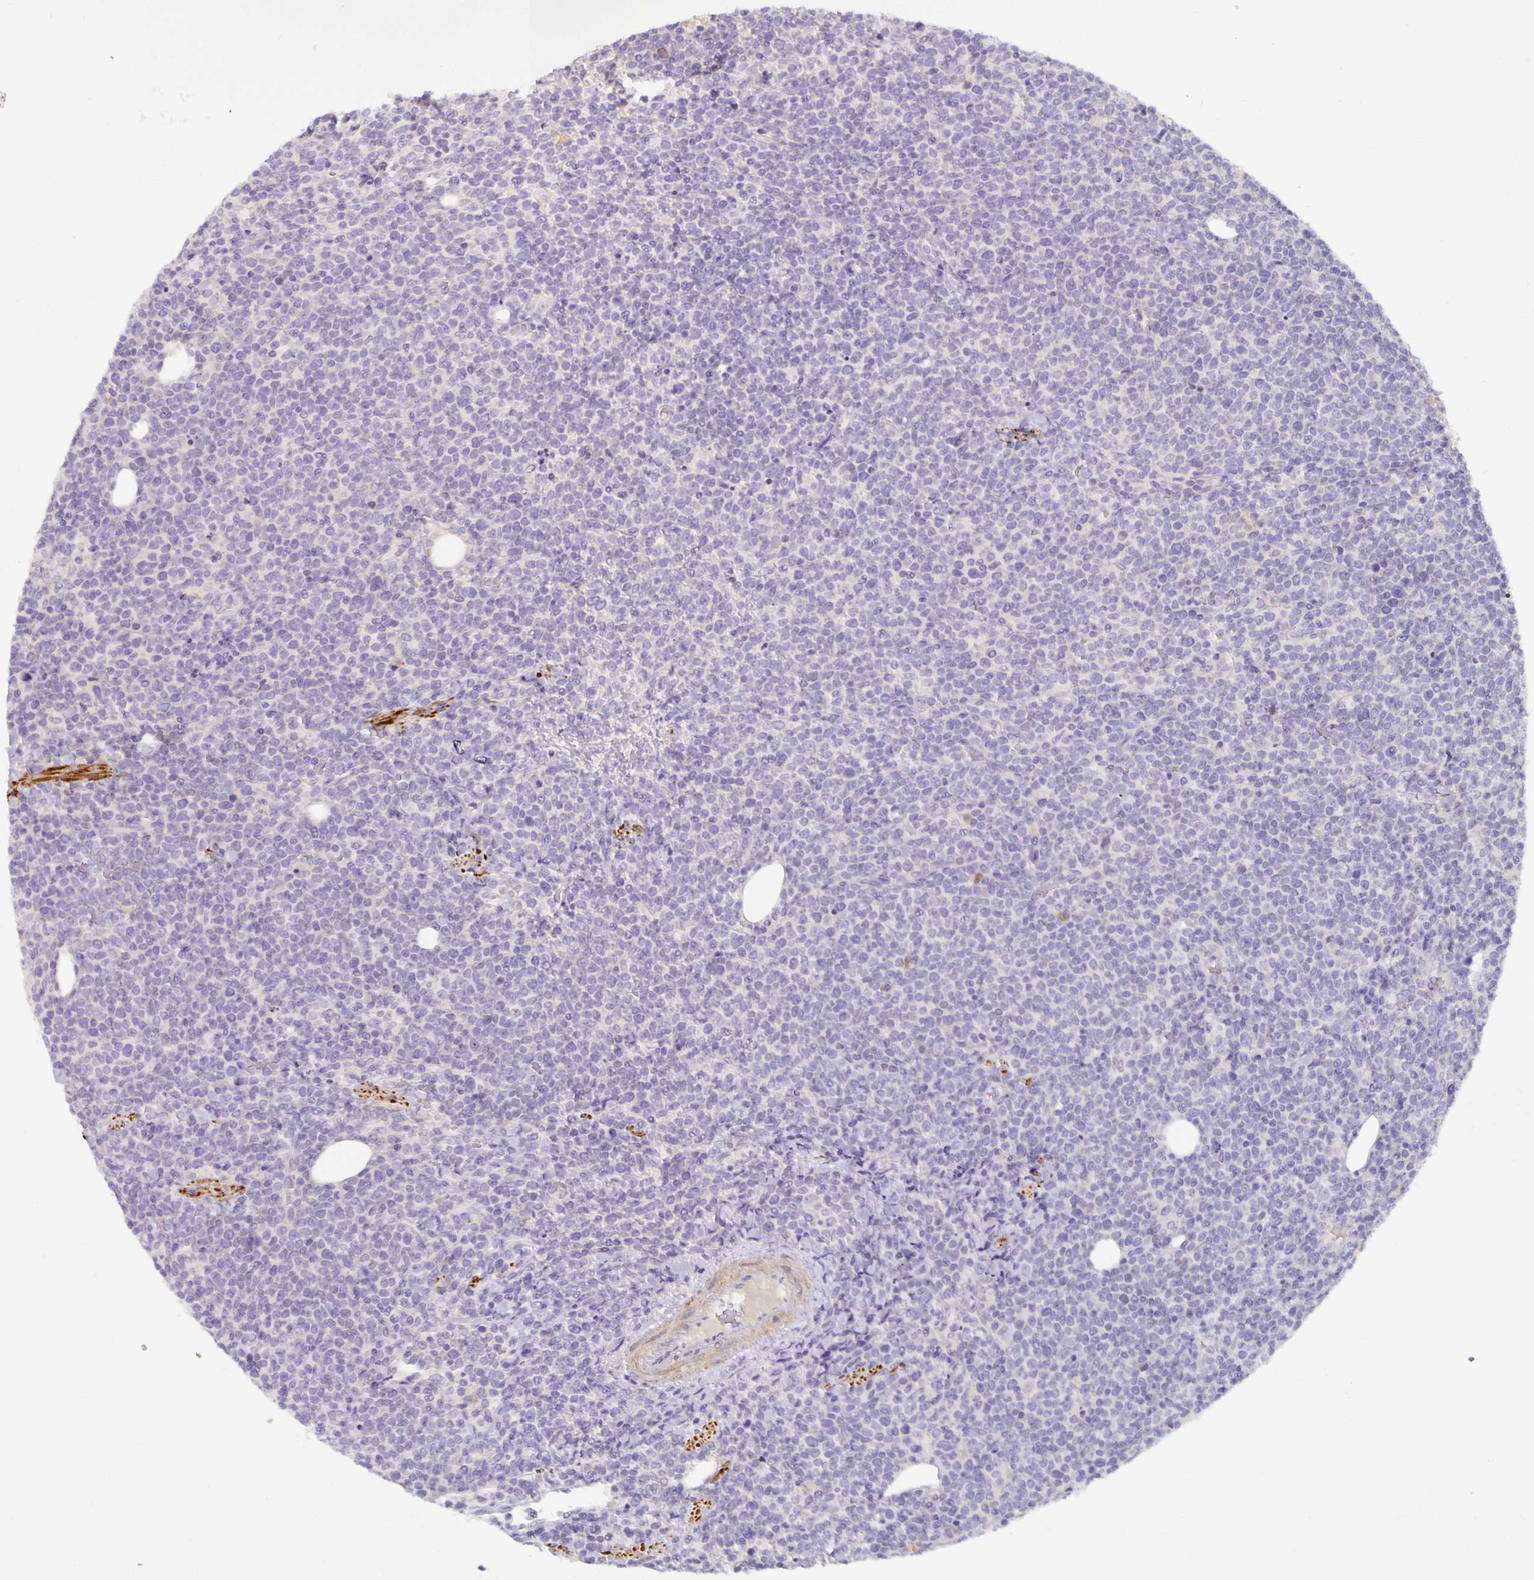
{"staining": {"intensity": "negative", "quantity": "none", "location": "none"}, "tissue": "lymphoma", "cell_type": "Tumor cells", "image_type": "cancer", "snomed": [{"axis": "morphology", "description": "Malignant lymphoma, non-Hodgkin's type, High grade"}, {"axis": "topography", "description": "Lymph node"}], "caption": "High power microscopy photomicrograph of an IHC photomicrograph of lymphoma, revealing no significant positivity in tumor cells.", "gene": "CA12", "patient": {"sex": "male", "age": 61}}